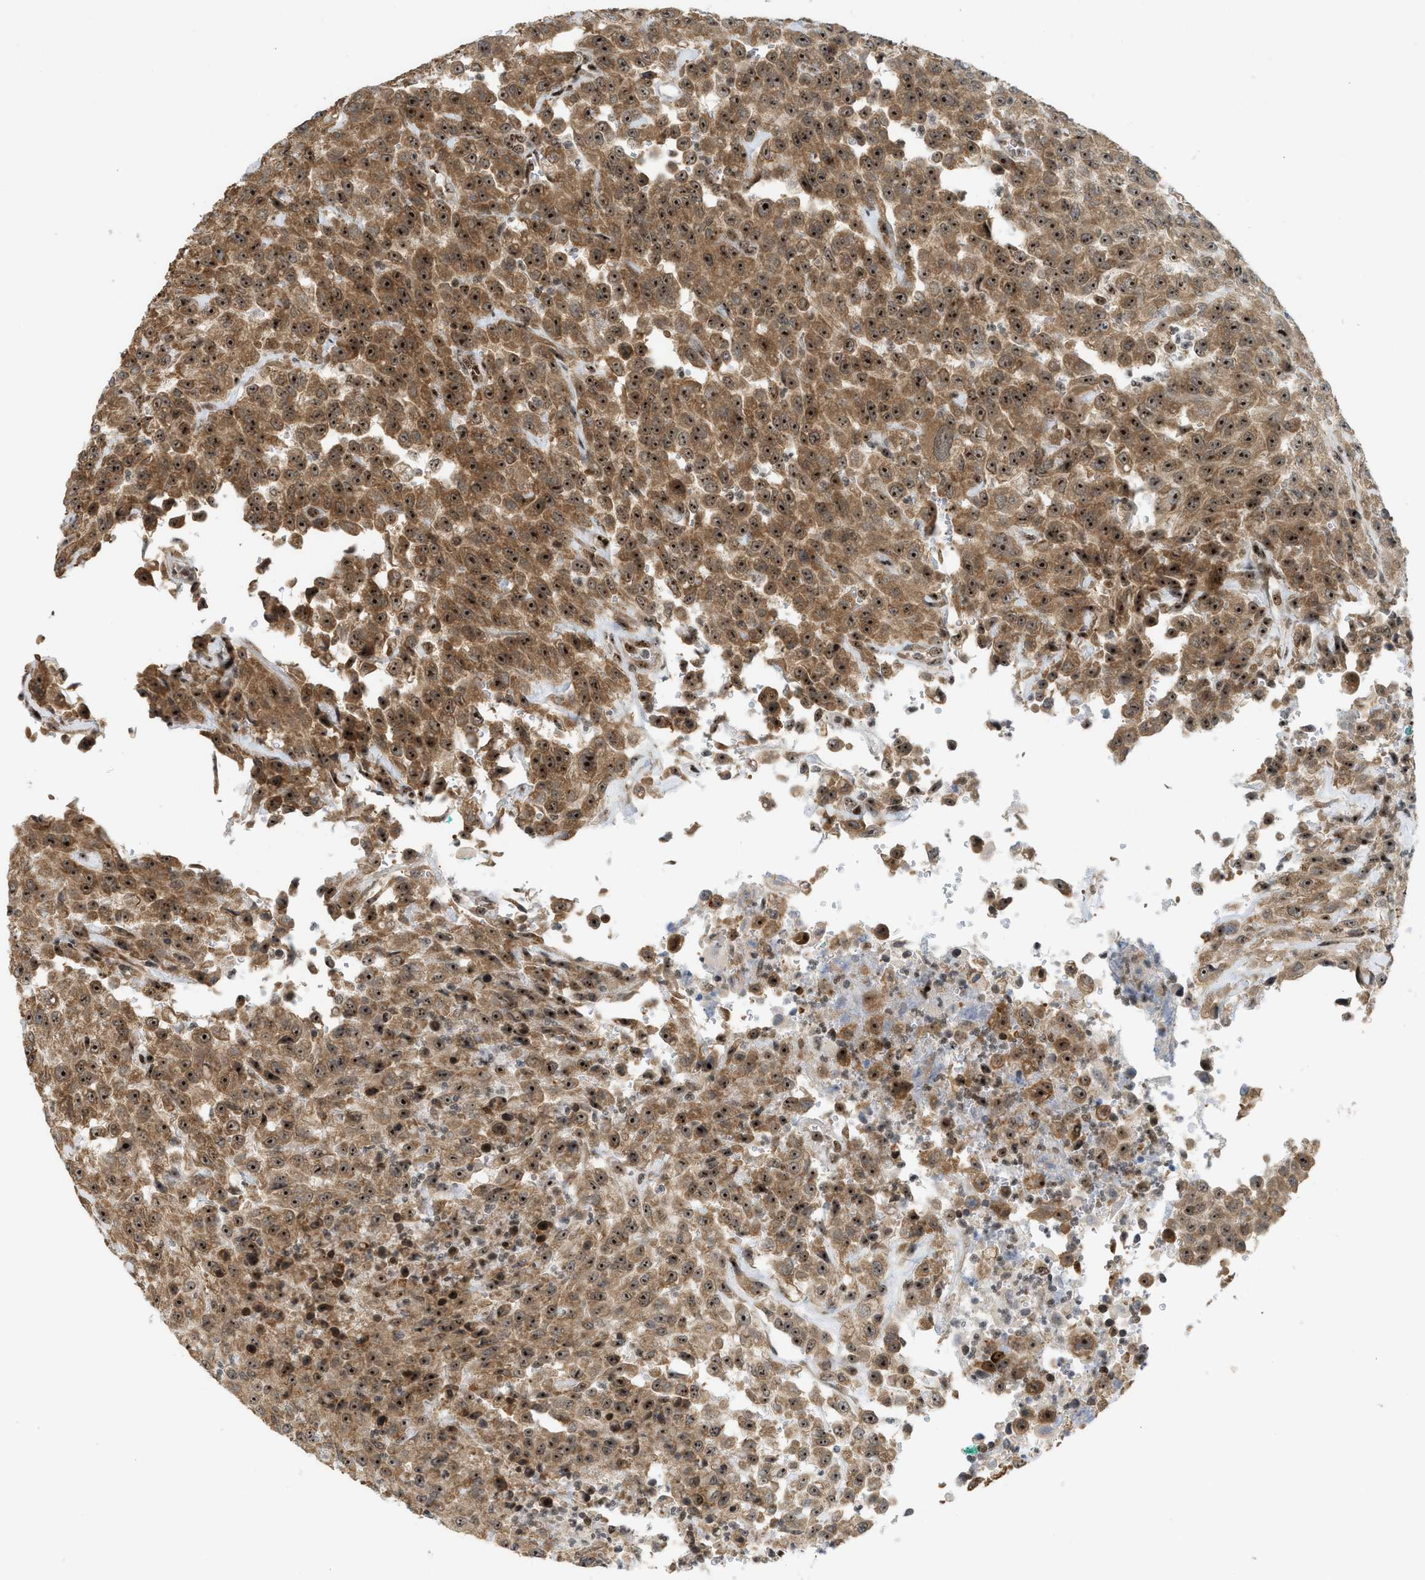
{"staining": {"intensity": "moderate", "quantity": ">75%", "location": "cytoplasmic/membranous,nuclear"}, "tissue": "urothelial cancer", "cell_type": "Tumor cells", "image_type": "cancer", "snomed": [{"axis": "morphology", "description": "Urothelial carcinoma, High grade"}, {"axis": "topography", "description": "Urinary bladder"}], "caption": "High-magnification brightfield microscopy of urothelial cancer stained with DAB (brown) and counterstained with hematoxylin (blue). tumor cells exhibit moderate cytoplasmic/membranous and nuclear positivity is present in approximately>75% of cells. (IHC, brightfield microscopy, high magnification).", "gene": "ZNF22", "patient": {"sex": "male", "age": 46}}